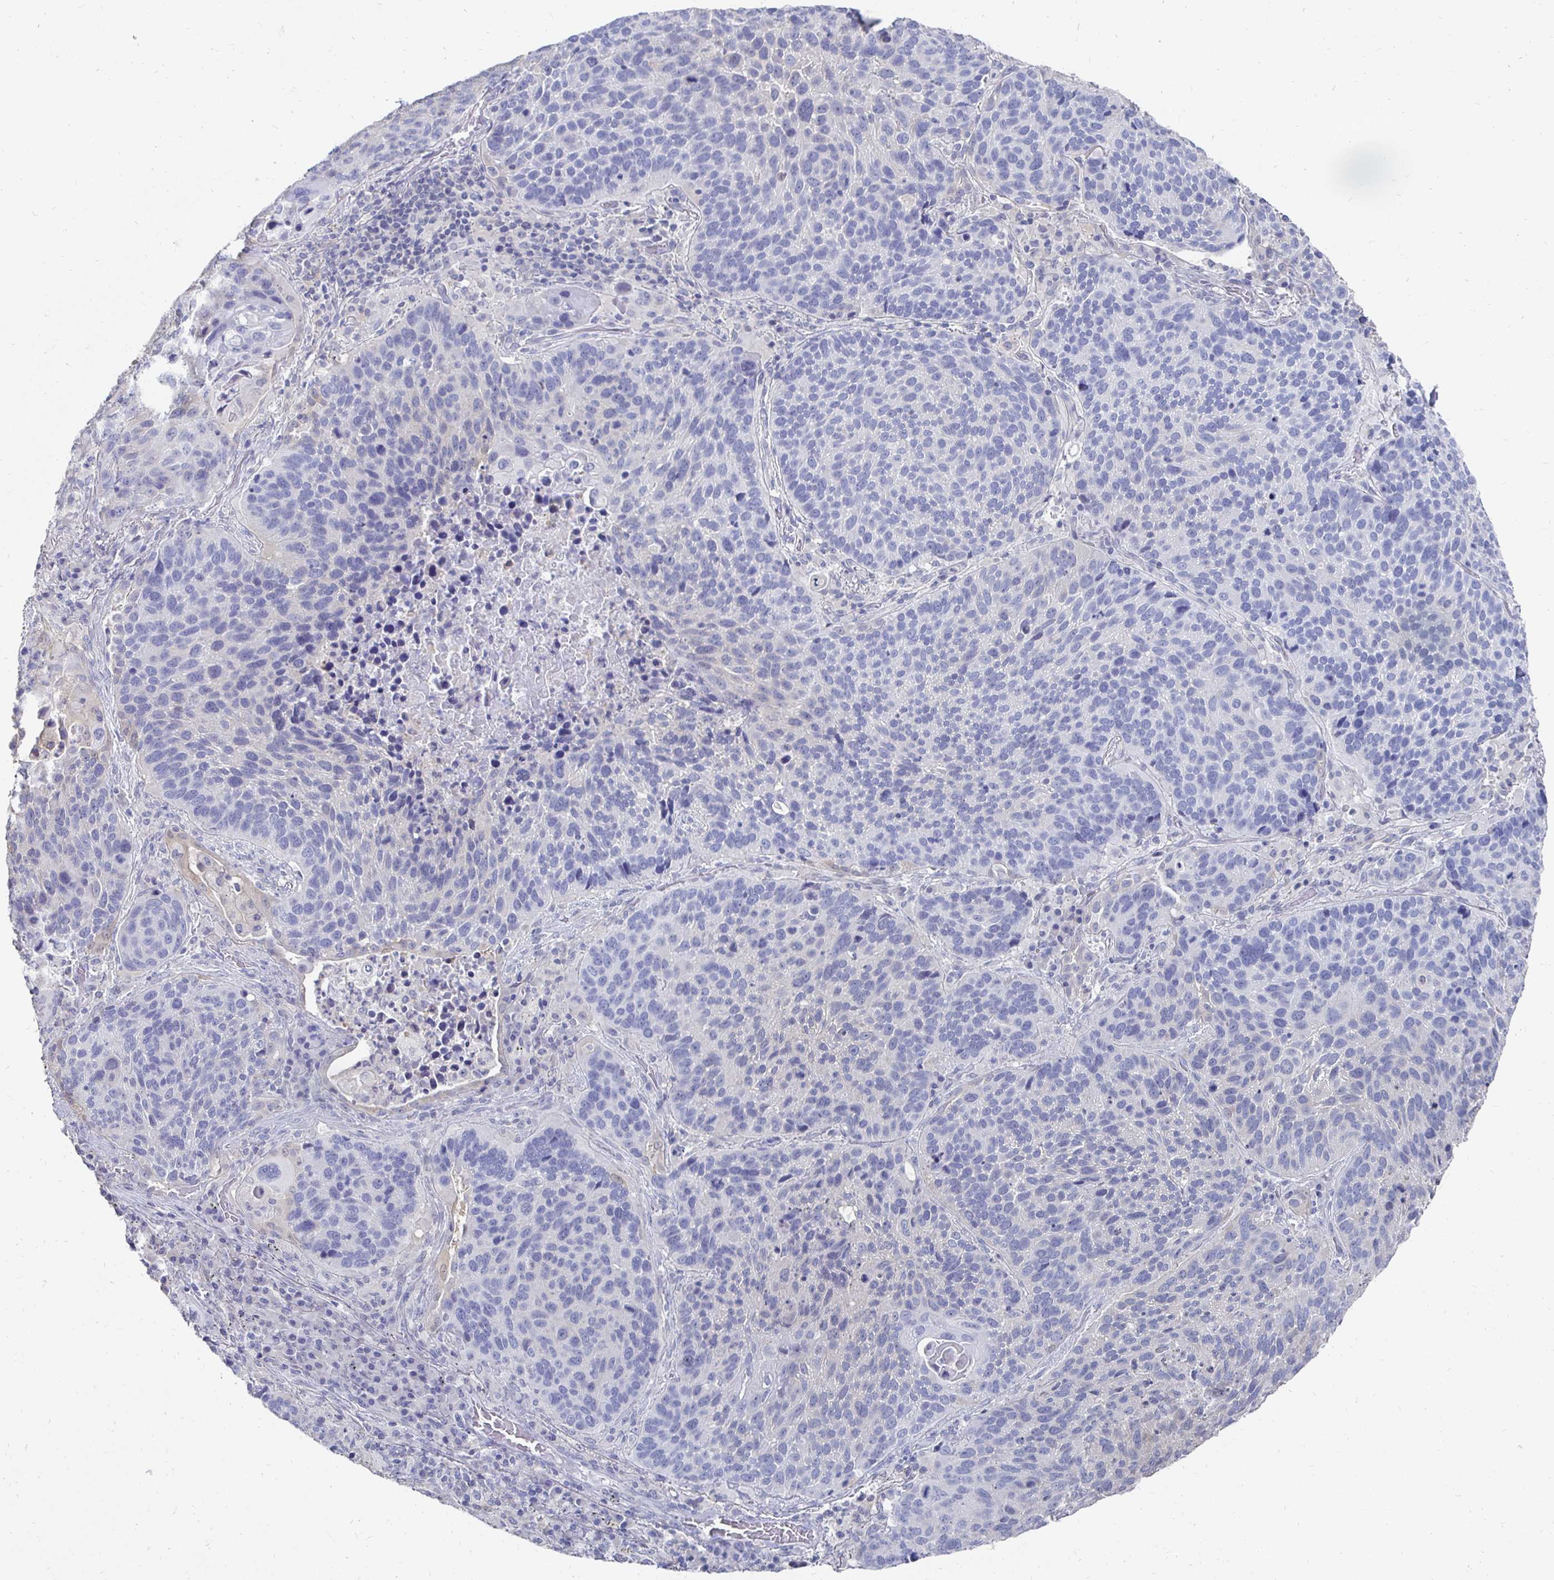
{"staining": {"intensity": "negative", "quantity": "none", "location": "none"}, "tissue": "lung cancer", "cell_type": "Tumor cells", "image_type": "cancer", "snomed": [{"axis": "morphology", "description": "Squamous cell carcinoma, NOS"}, {"axis": "topography", "description": "Lung"}], "caption": "Squamous cell carcinoma (lung) was stained to show a protein in brown. There is no significant positivity in tumor cells. The staining is performed using DAB brown chromogen with nuclei counter-stained in using hematoxylin.", "gene": "SYCP3", "patient": {"sex": "male", "age": 68}}